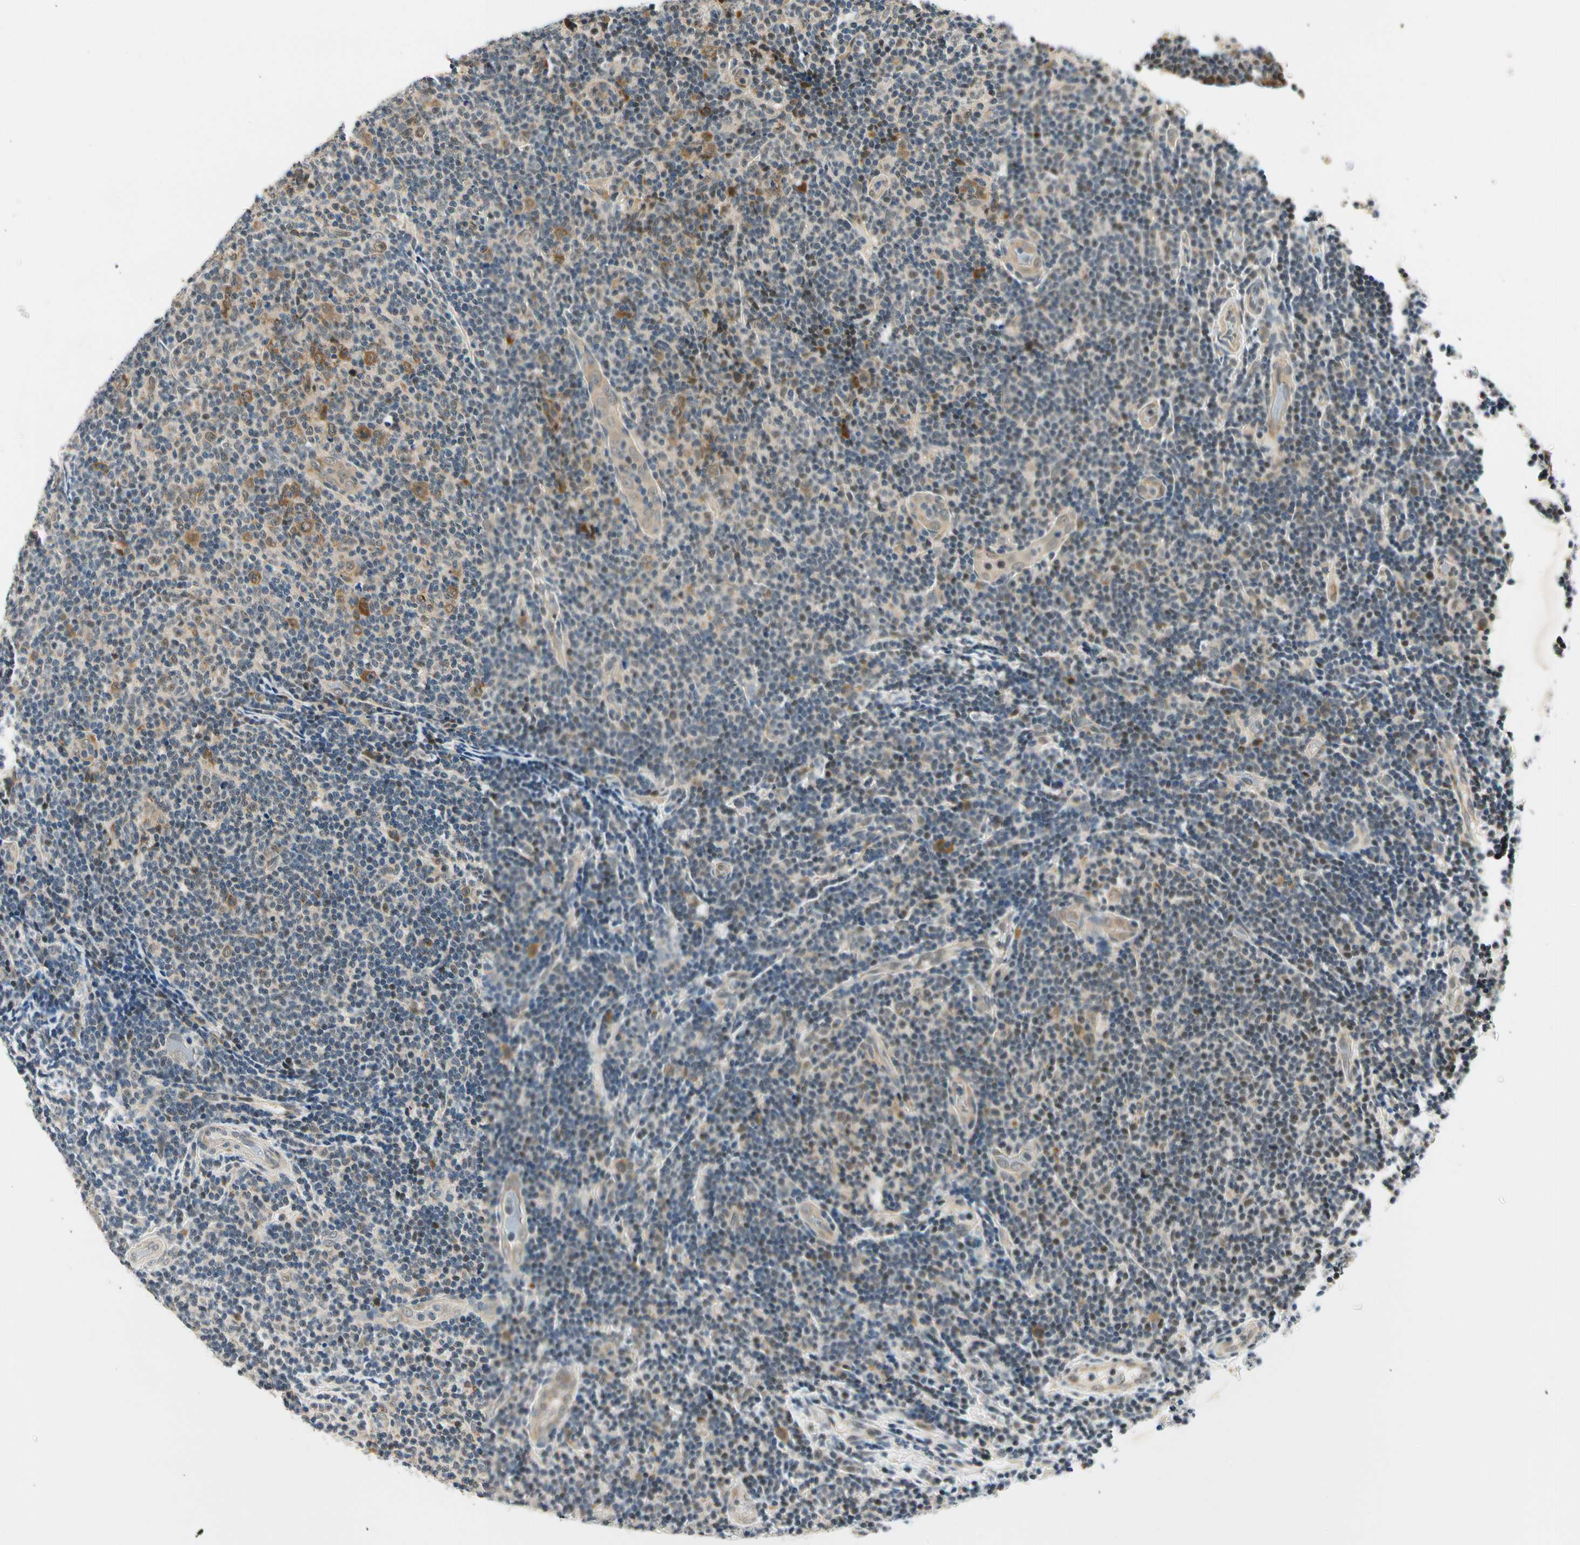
{"staining": {"intensity": "weak", "quantity": "<25%", "location": "cytoplasmic/membranous"}, "tissue": "lymphoma", "cell_type": "Tumor cells", "image_type": "cancer", "snomed": [{"axis": "morphology", "description": "Malignant lymphoma, non-Hodgkin's type, Low grade"}, {"axis": "topography", "description": "Lymph node"}], "caption": "Image shows no significant protein expression in tumor cells of low-grade malignant lymphoma, non-Hodgkin's type.", "gene": "PDK2", "patient": {"sex": "male", "age": 83}}